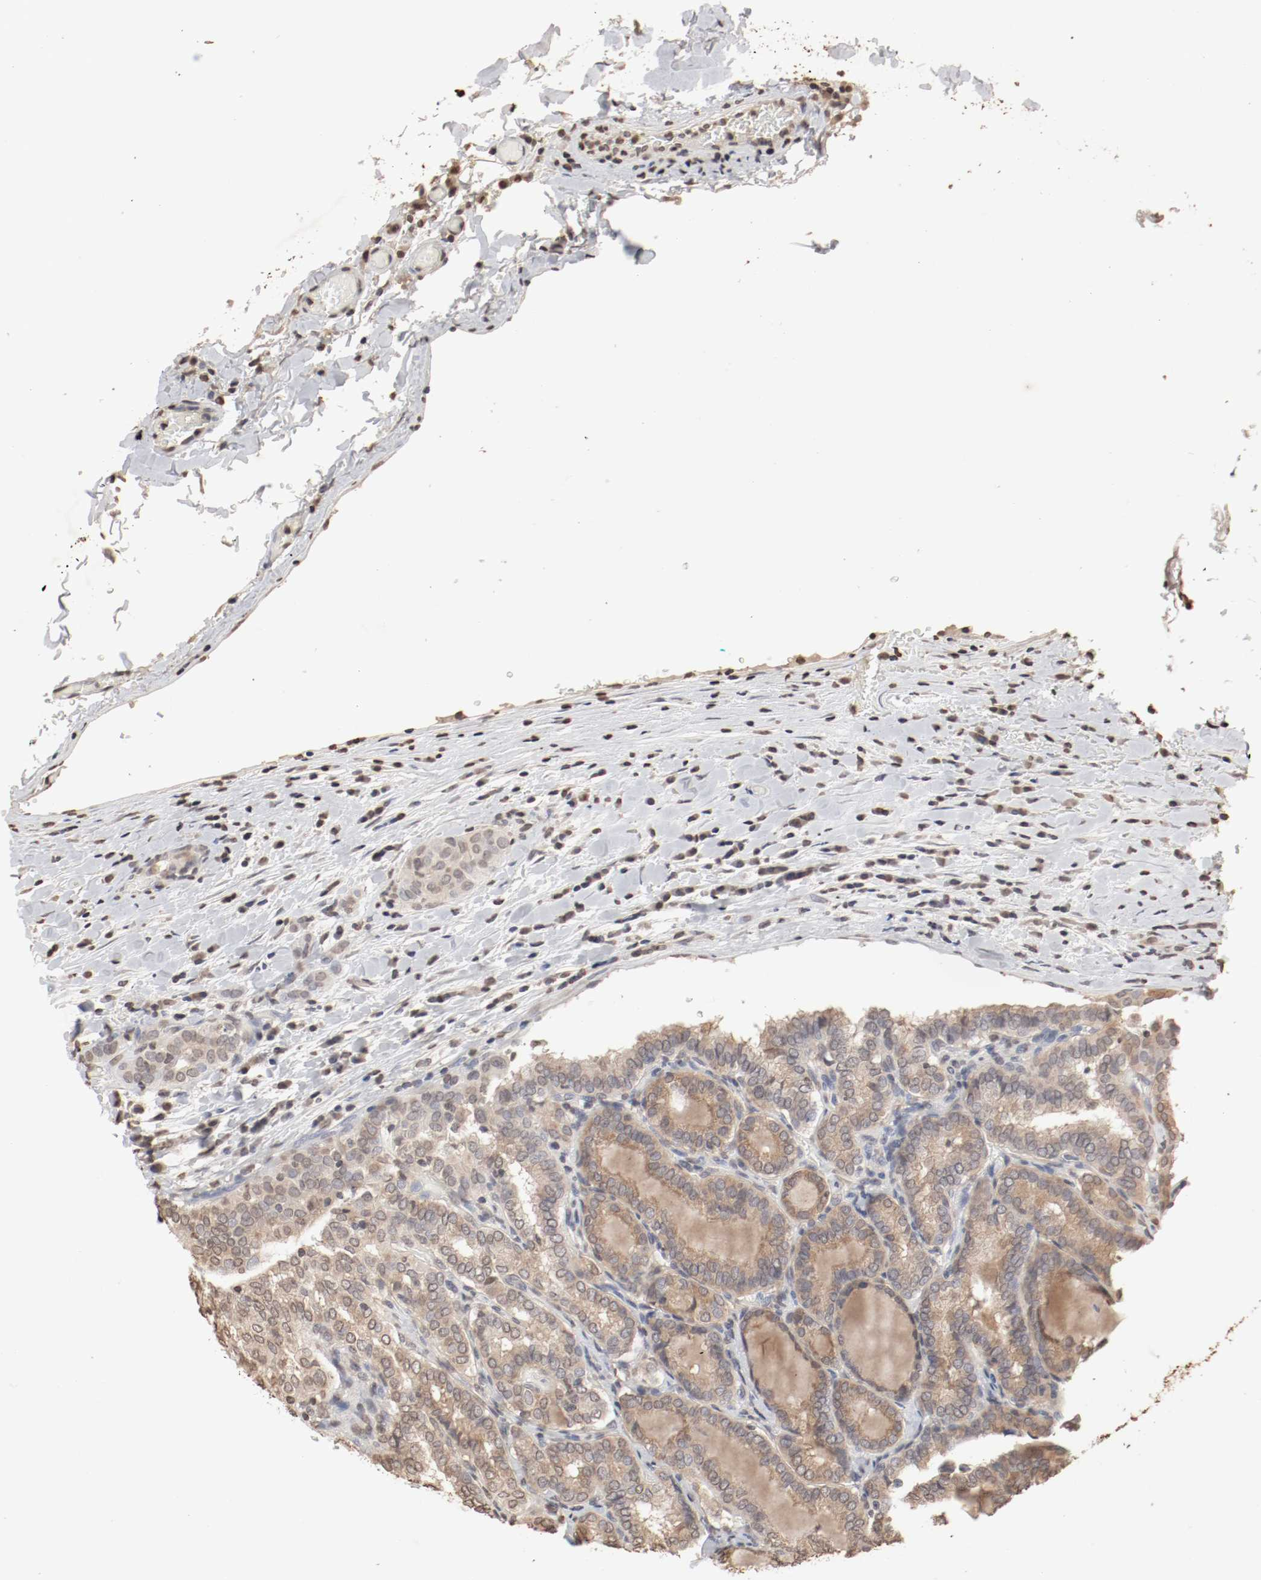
{"staining": {"intensity": "moderate", "quantity": ">75%", "location": "cytoplasmic/membranous,nuclear"}, "tissue": "thyroid cancer", "cell_type": "Tumor cells", "image_type": "cancer", "snomed": [{"axis": "morphology", "description": "Papillary adenocarcinoma, NOS"}, {"axis": "topography", "description": "Thyroid gland"}], "caption": "Papillary adenocarcinoma (thyroid) stained with a brown dye shows moderate cytoplasmic/membranous and nuclear positive staining in about >75% of tumor cells.", "gene": "WASL", "patient": {"sex": "female", "age": 30}}